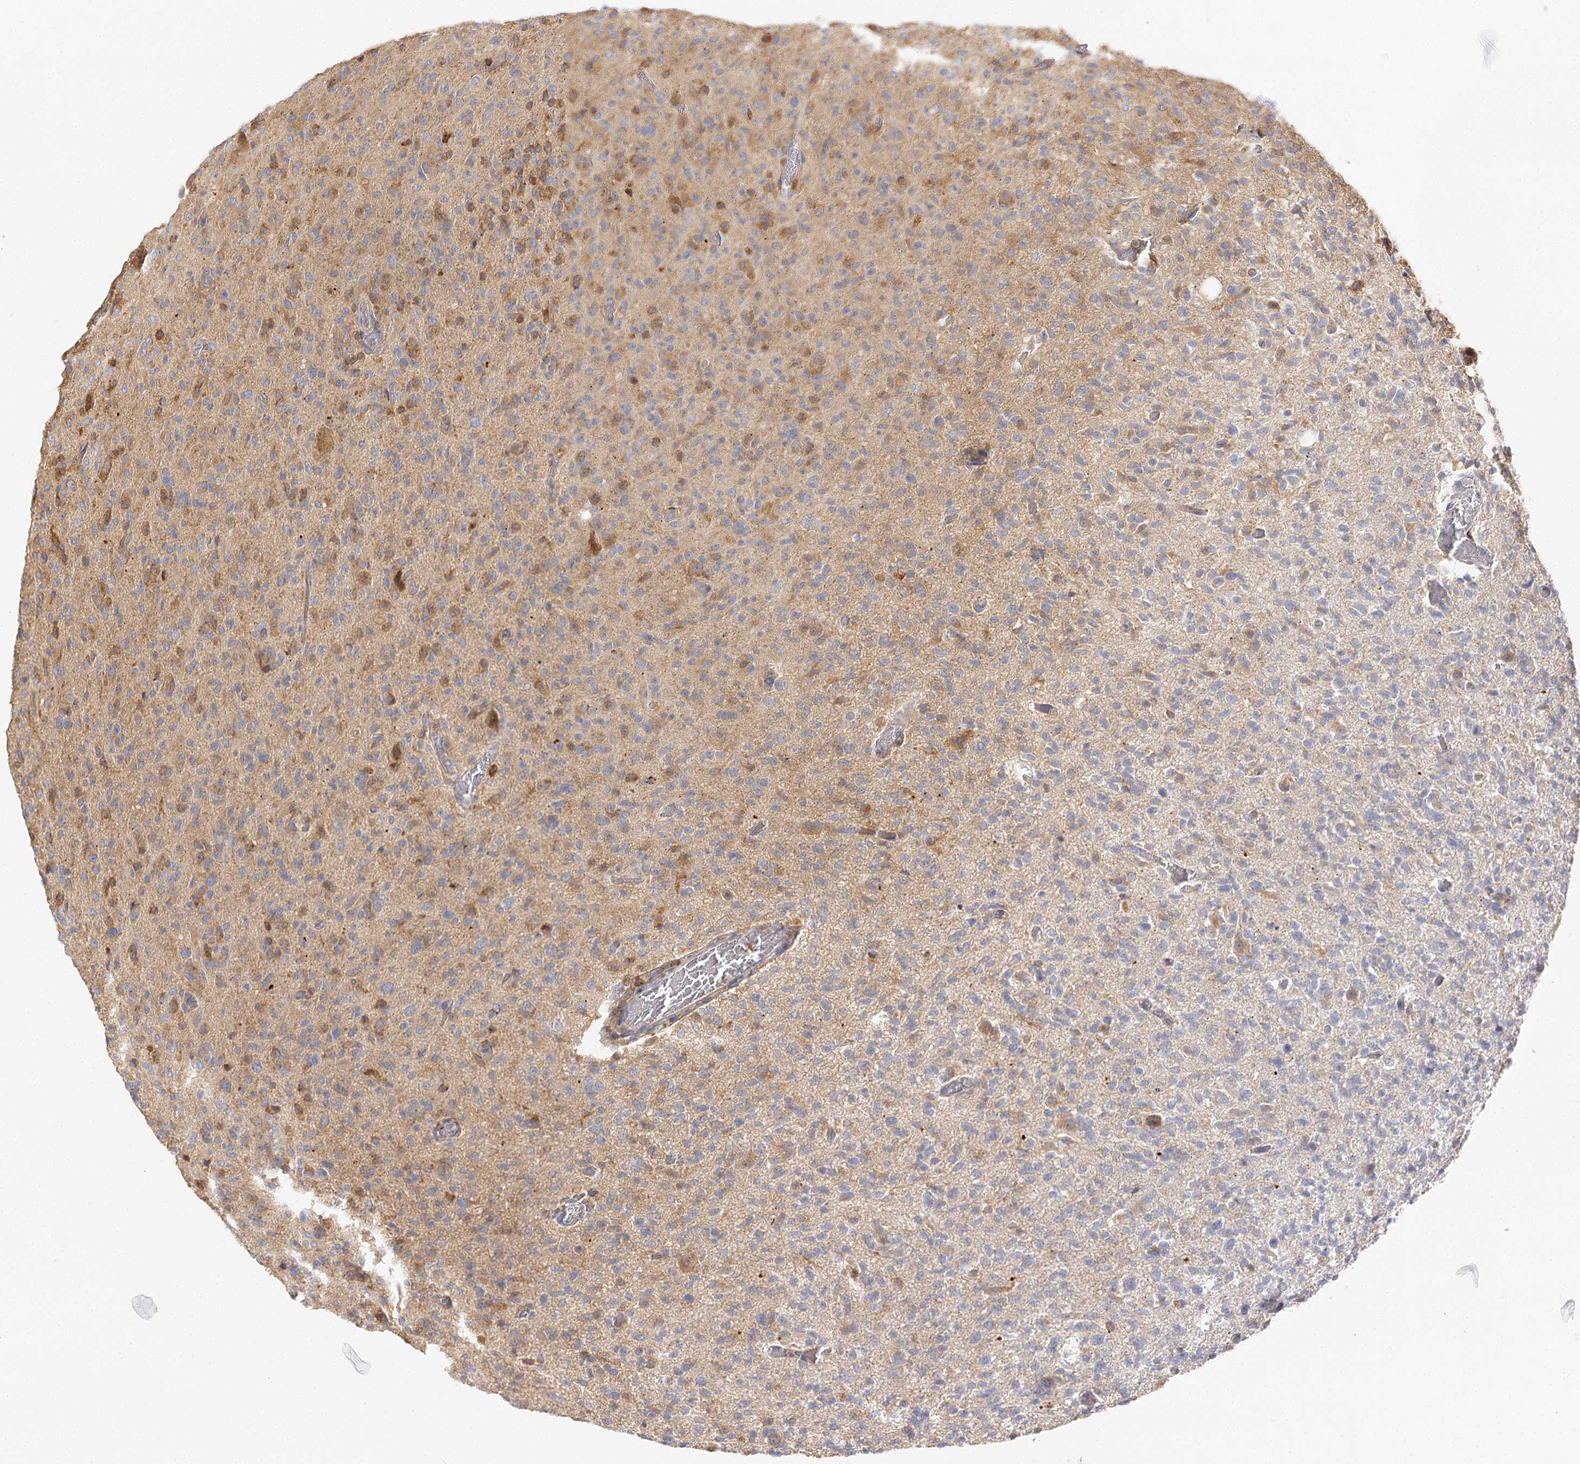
{"staining": {"intensity": "moderate", "quantity": "<25%", "location": "cytoplasmic/membranous"}, "tissue": "glioma", "cell_type": "Tumor cells", "image_type": "cancer", "snomed": [{"axis": "morphology", "description": "Glioma, malignant, High grade"}, {"axis": "topography", "description": "Brain"}], "caption": "Immunohistochemical staining of malignant glioma (high-grade) shows moderate cytoplasmic/membranous protein expression in approximately <25% of tumor cells.", "gene": "SEC24B", "patient": {"sex": "female", "age": 57}}